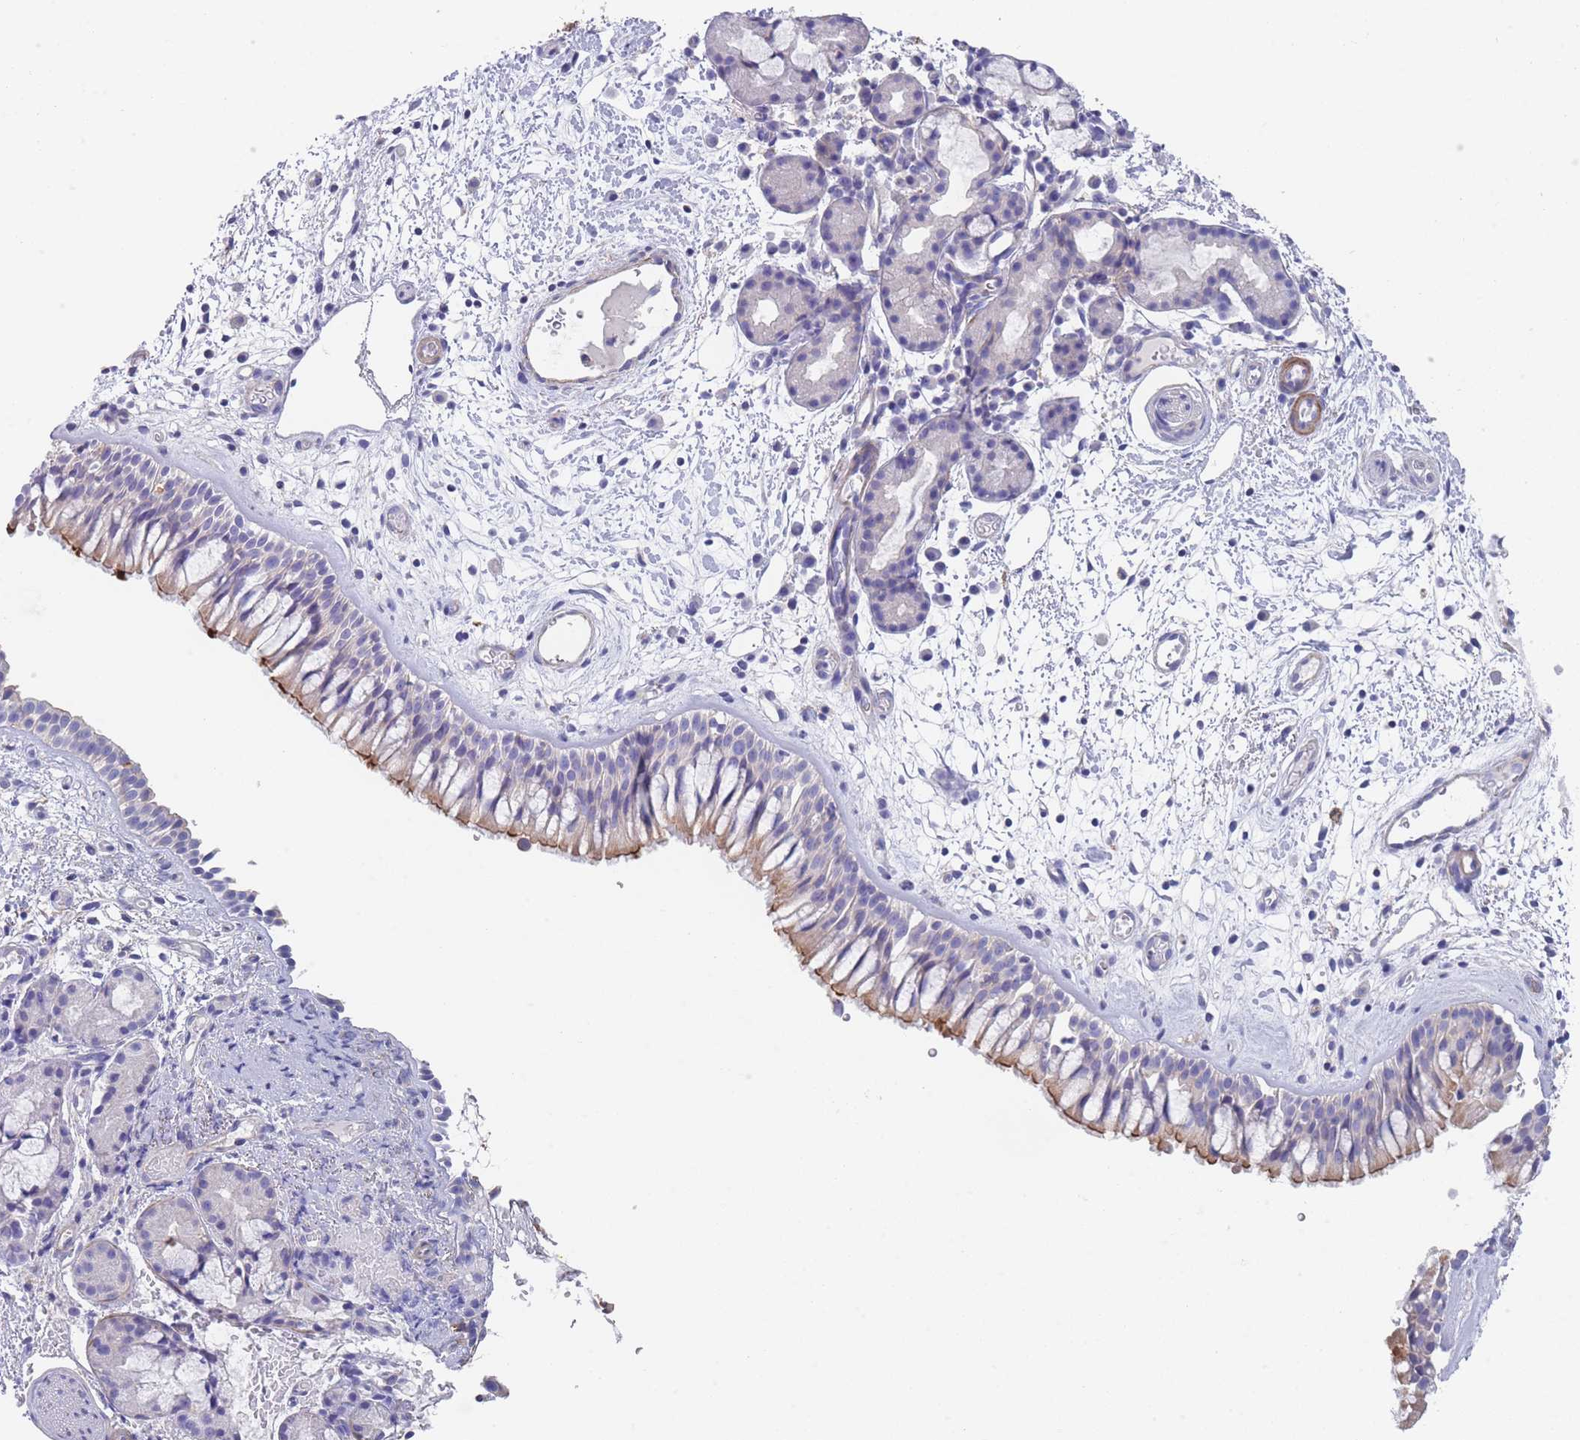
{"staining": {"intensity": "moderate", "quantity": "25%-75%", "location": "cytoplasmic/membranous"}, "tissue": "nasopharynx", "cell_type": "Respiratory epithelial cells", "image_type": "normal", "snomed": [{"axis": "morphology", "description": "Normal tissue, NOS"}, {"axis": "topography", "description": "Nasopharynx"}], "caption": "Immunohistochemistry of unremarkable nasopharynx reveals medium levels of moderate cytoplasmic/membranous expression in about 25%-75% of respiratory epithelial cells.", "gene": "SCCPDH", "patient": {"sex": "male", "age": 65}}